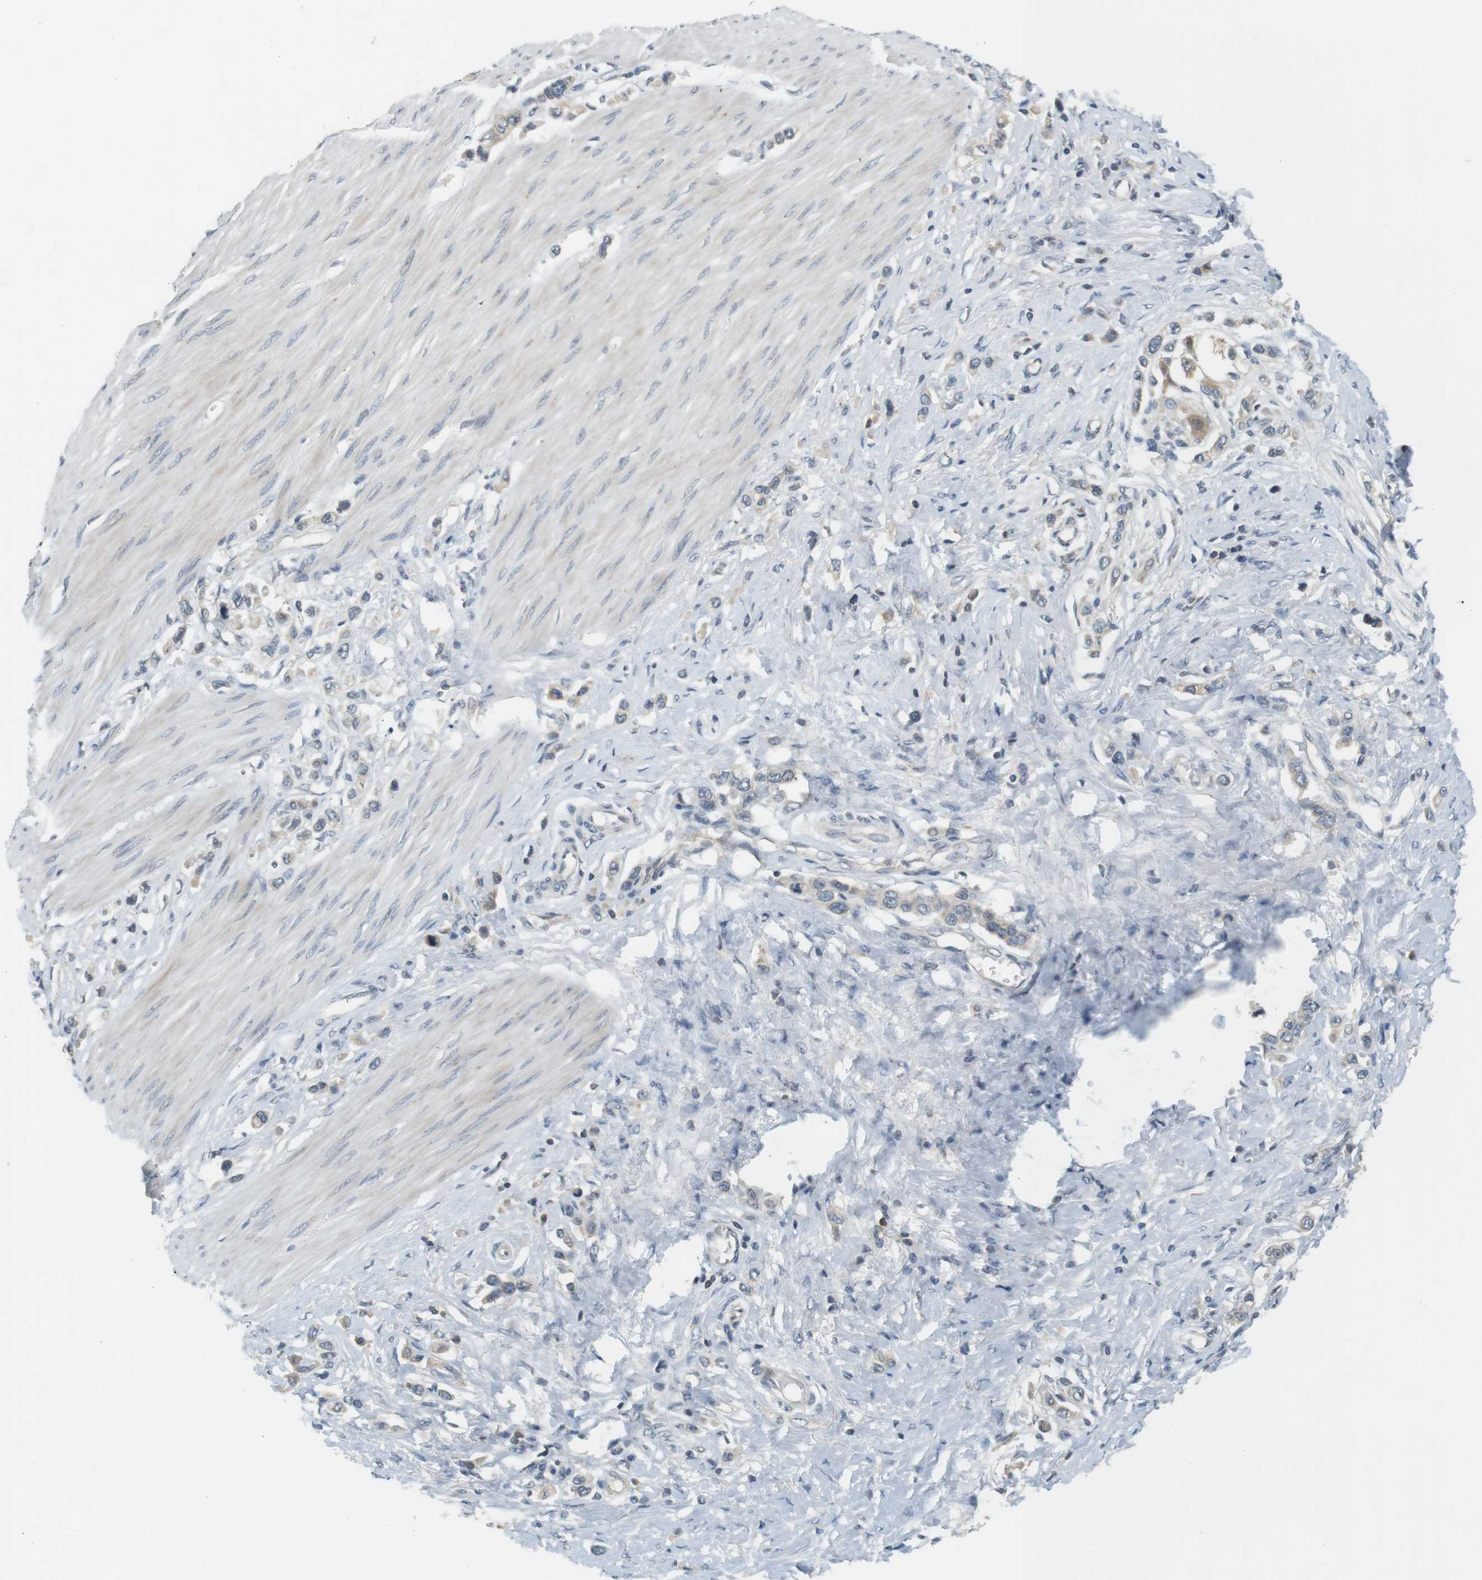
{"staining": {"intensity": "negative", "quantity": "none", "location": "none"}, "tissue": "stomach cancer", "cell_type": "Tumor cells", "image_type": "cancer", "snomed": [{"axis": "morphology", "description": "Adenocarcinoma, NOS"}, {"axis": "topography", "description": "Stomach"}], "caption": "The immunohistochemistry (IHC) photomicrograph has no significant positivity in tumor cells of stomach cancer tissue.", "gene": "WNT7A", "patient": {"sex": "female", "age": 65}}